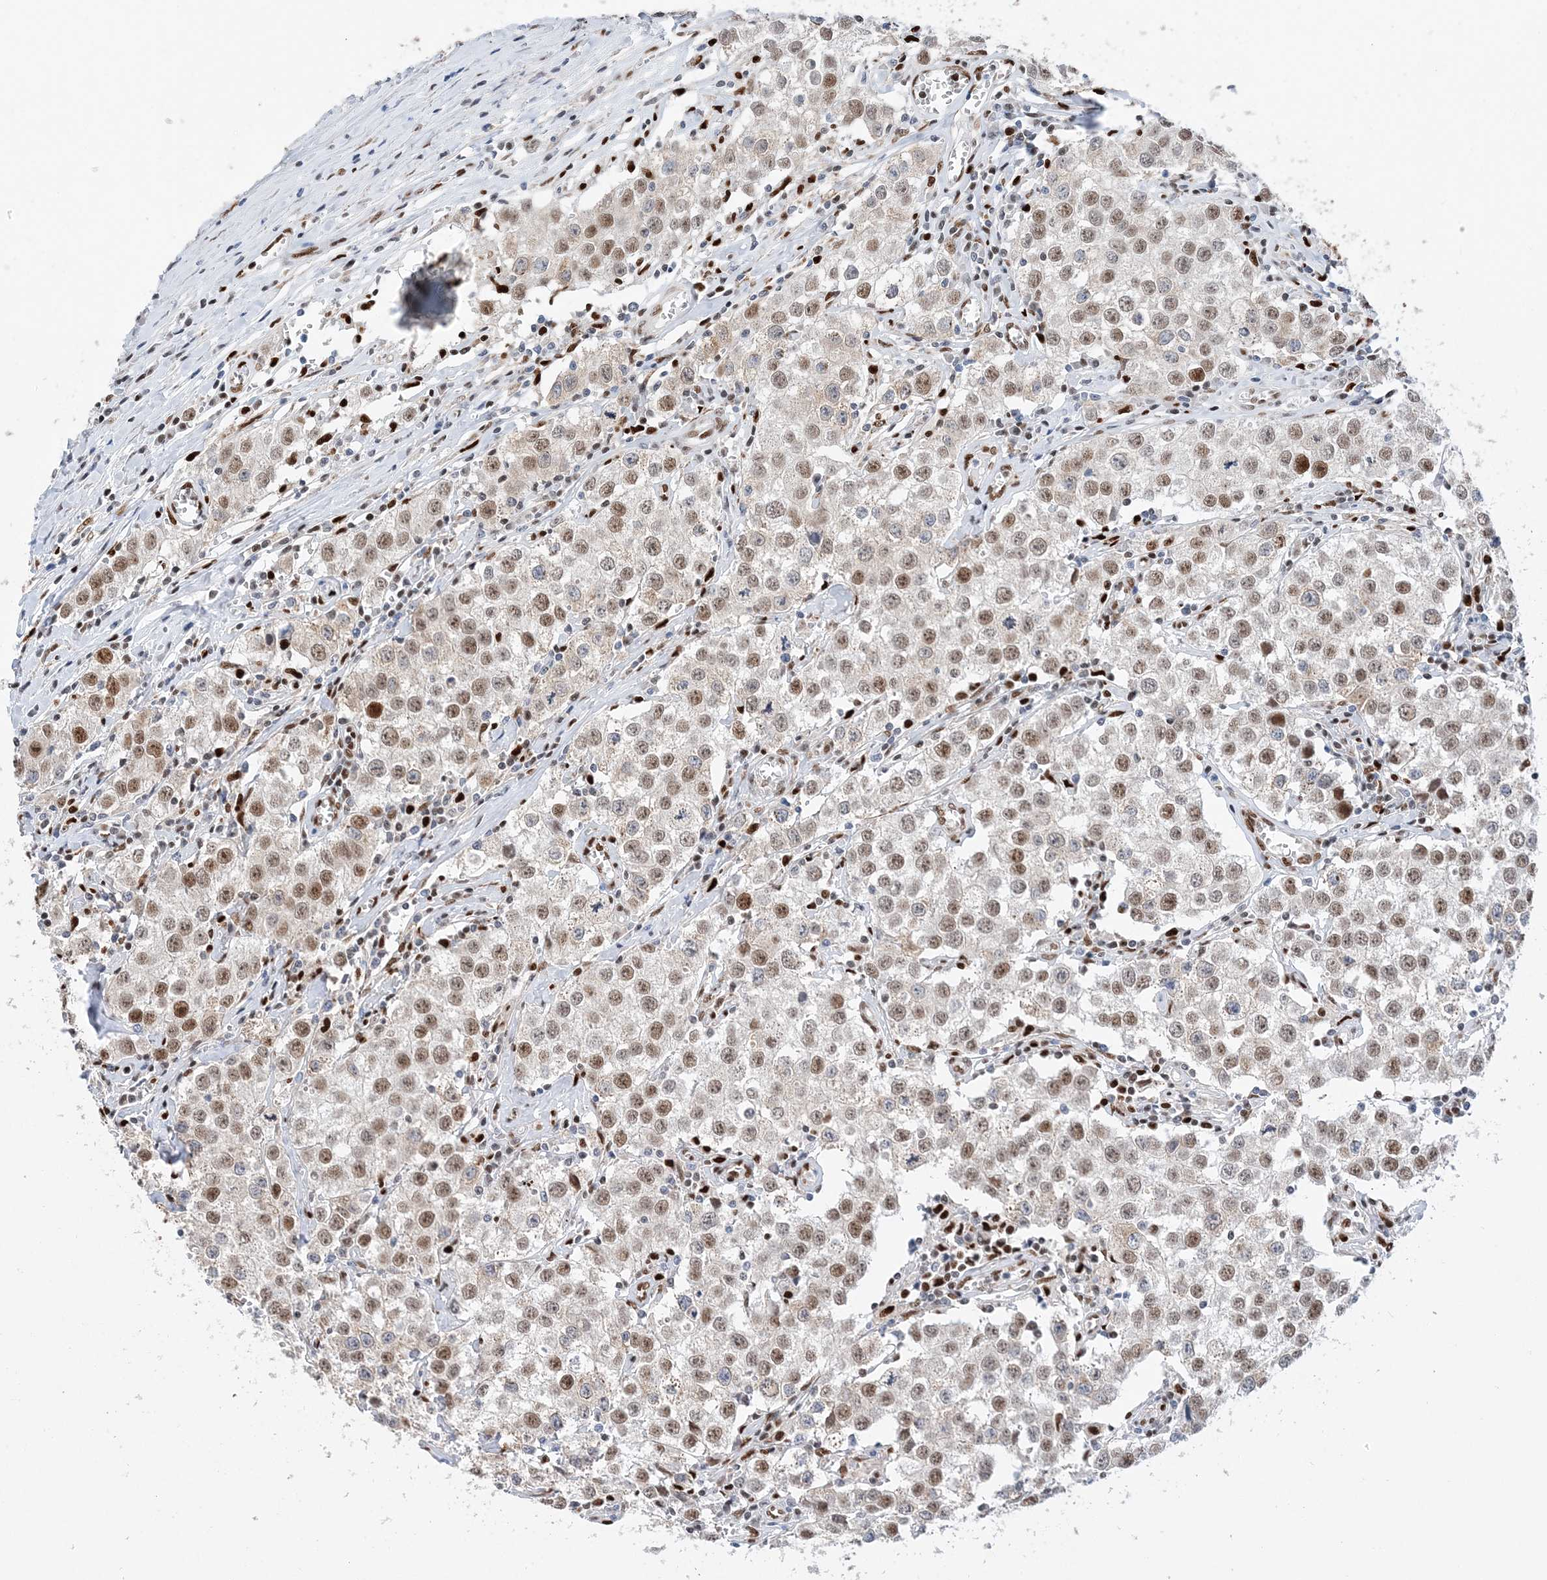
{"staining": {"intensity": "moderate", "quantity": ">75%", "location": "nuclear"}, "tissue": "testis cancer", "cell_type": "Tumor cells", "image_type": "cancer", "snomed": [{"axis": "morphology", "description": "Seminoma, NOS"}, {"axis": "morphology", "description": "Carcinoma, Embryonal, NOS"}, {"axis": "topography", "description": "Testis"}], "caption": "DAB (3,3'-diaminobenzidine) immunohistochemical staining of testis cancer (embryonal carcinoma) reveals moderate nuclear protein staining in about >75% of tumor cells.", "gene": "NIT2", "patient": {"sex": "male", "age": 43}}